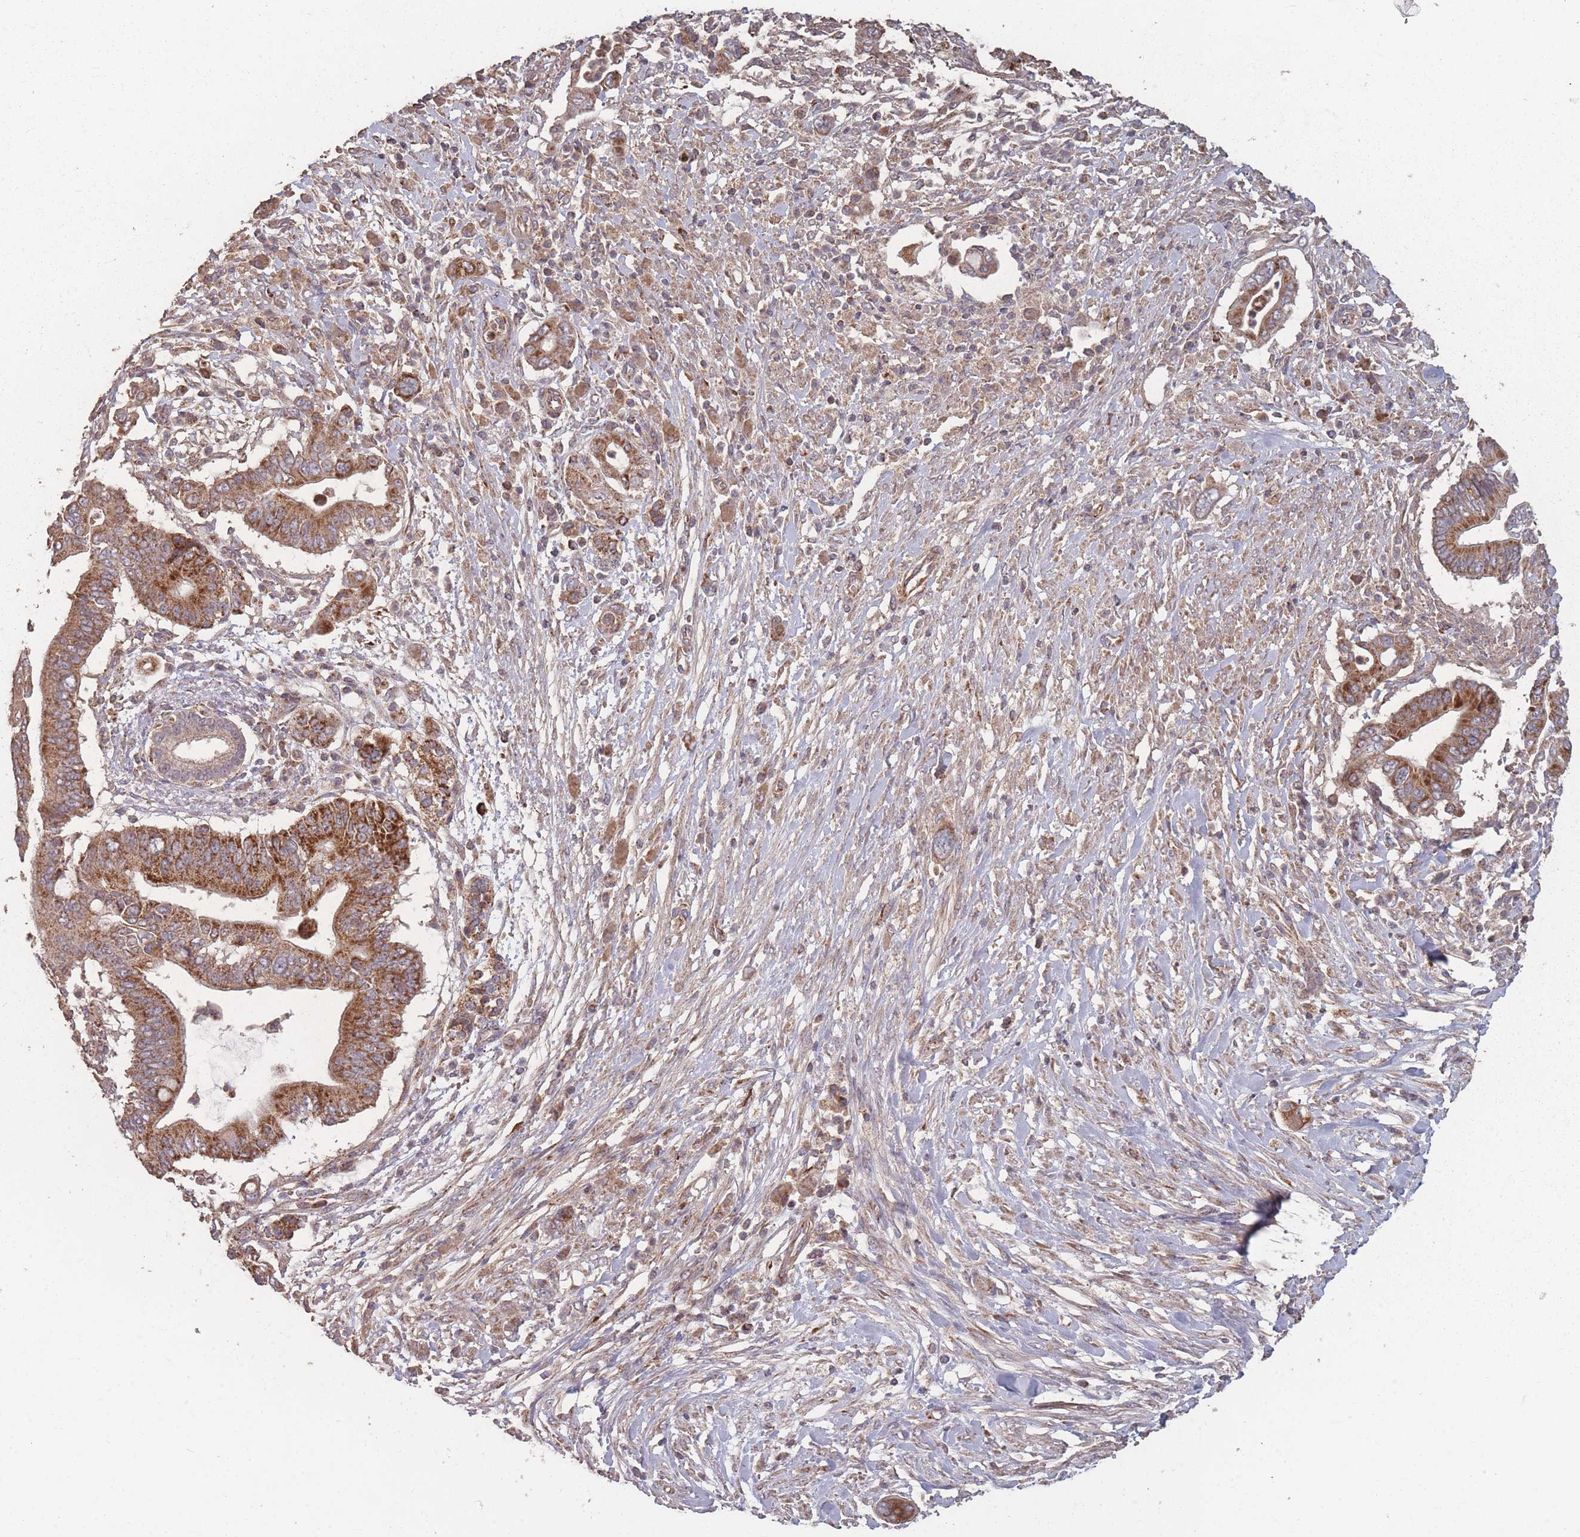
{"staining": {"intensity": "strong", "quantity": ">75%", "location": "cytoplasmic/membranous"}, "tissue": "pancreatic cancer", "cell_type": "Tumor cells", "image_type": "cancer", "snomed": [{"axis": "morphology", "description": "Adenocarcinoma, NOS"}, {"axis": "topography", "description": "Pancreas"}], "caption": "There is high levels of strong cytoplasmic/membranous staining in tumor cells of pancreatic adenocarcinoma, as demonstrated by immunohistochemical staining (brown color).", "gene": "LYRM7", "patient": {"sex": "male", "age": 68}}